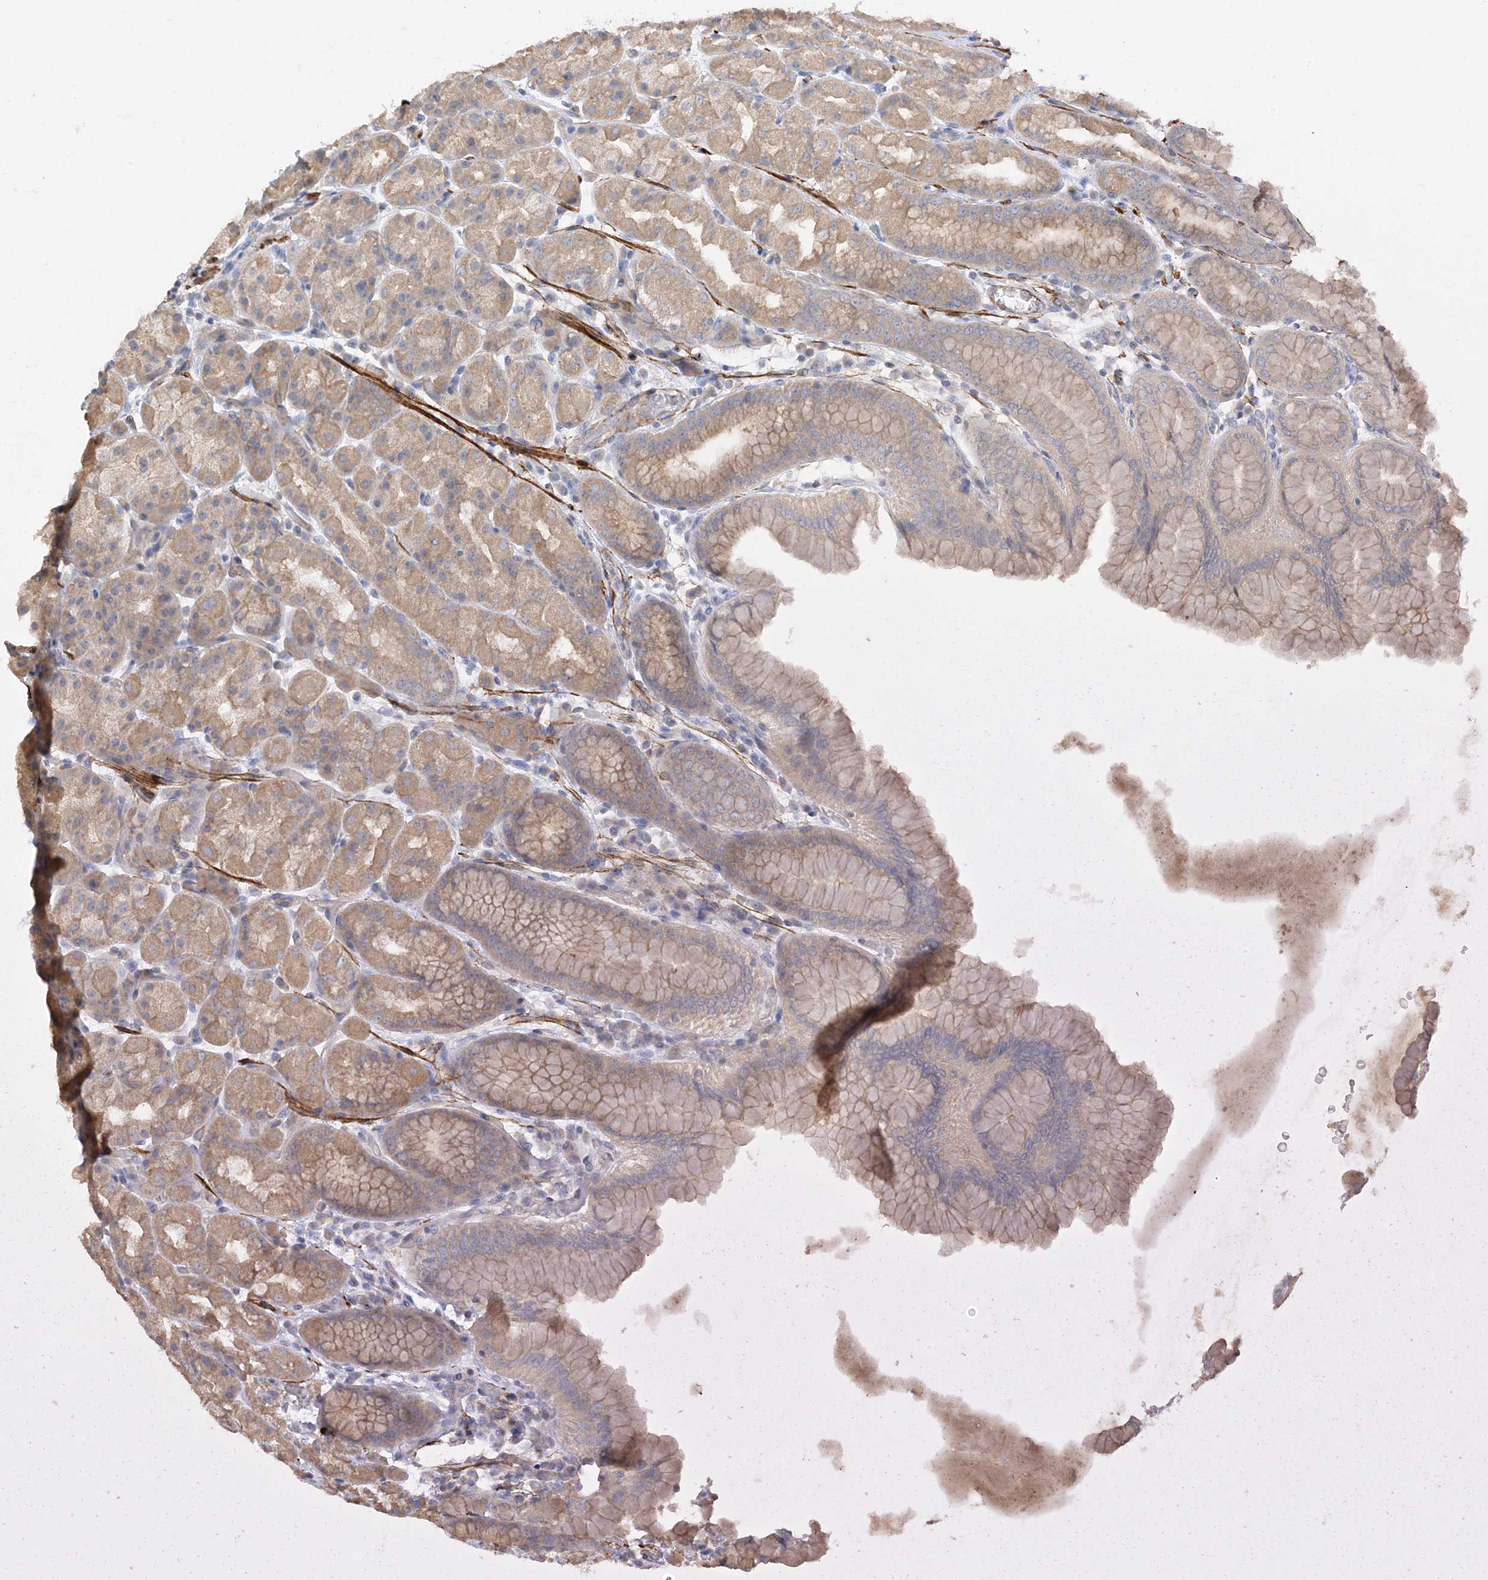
{"staining": {"intensity": "moderate", "quantity": ">75%", "location": "cytoplasmic/membranous"}, "tissue": "stomach", "cell_type": "Glandular cells", "image_type": "normal", "snomed": [{"axis": "morphology", "description": "Normal tissue, NOS"}, {"axis": "topography", "description": "Stomach, upper"}], "caption": "This histopathology image shows normal stomach stained with IHC to label a protein in brown. The cytoplasmic/membranous of glandular cells show moderate positivity for the protein. Nuclei are counter-stained blue.", "gene": "KIFBP", "patient": {"sex": "male", "age": 68}}